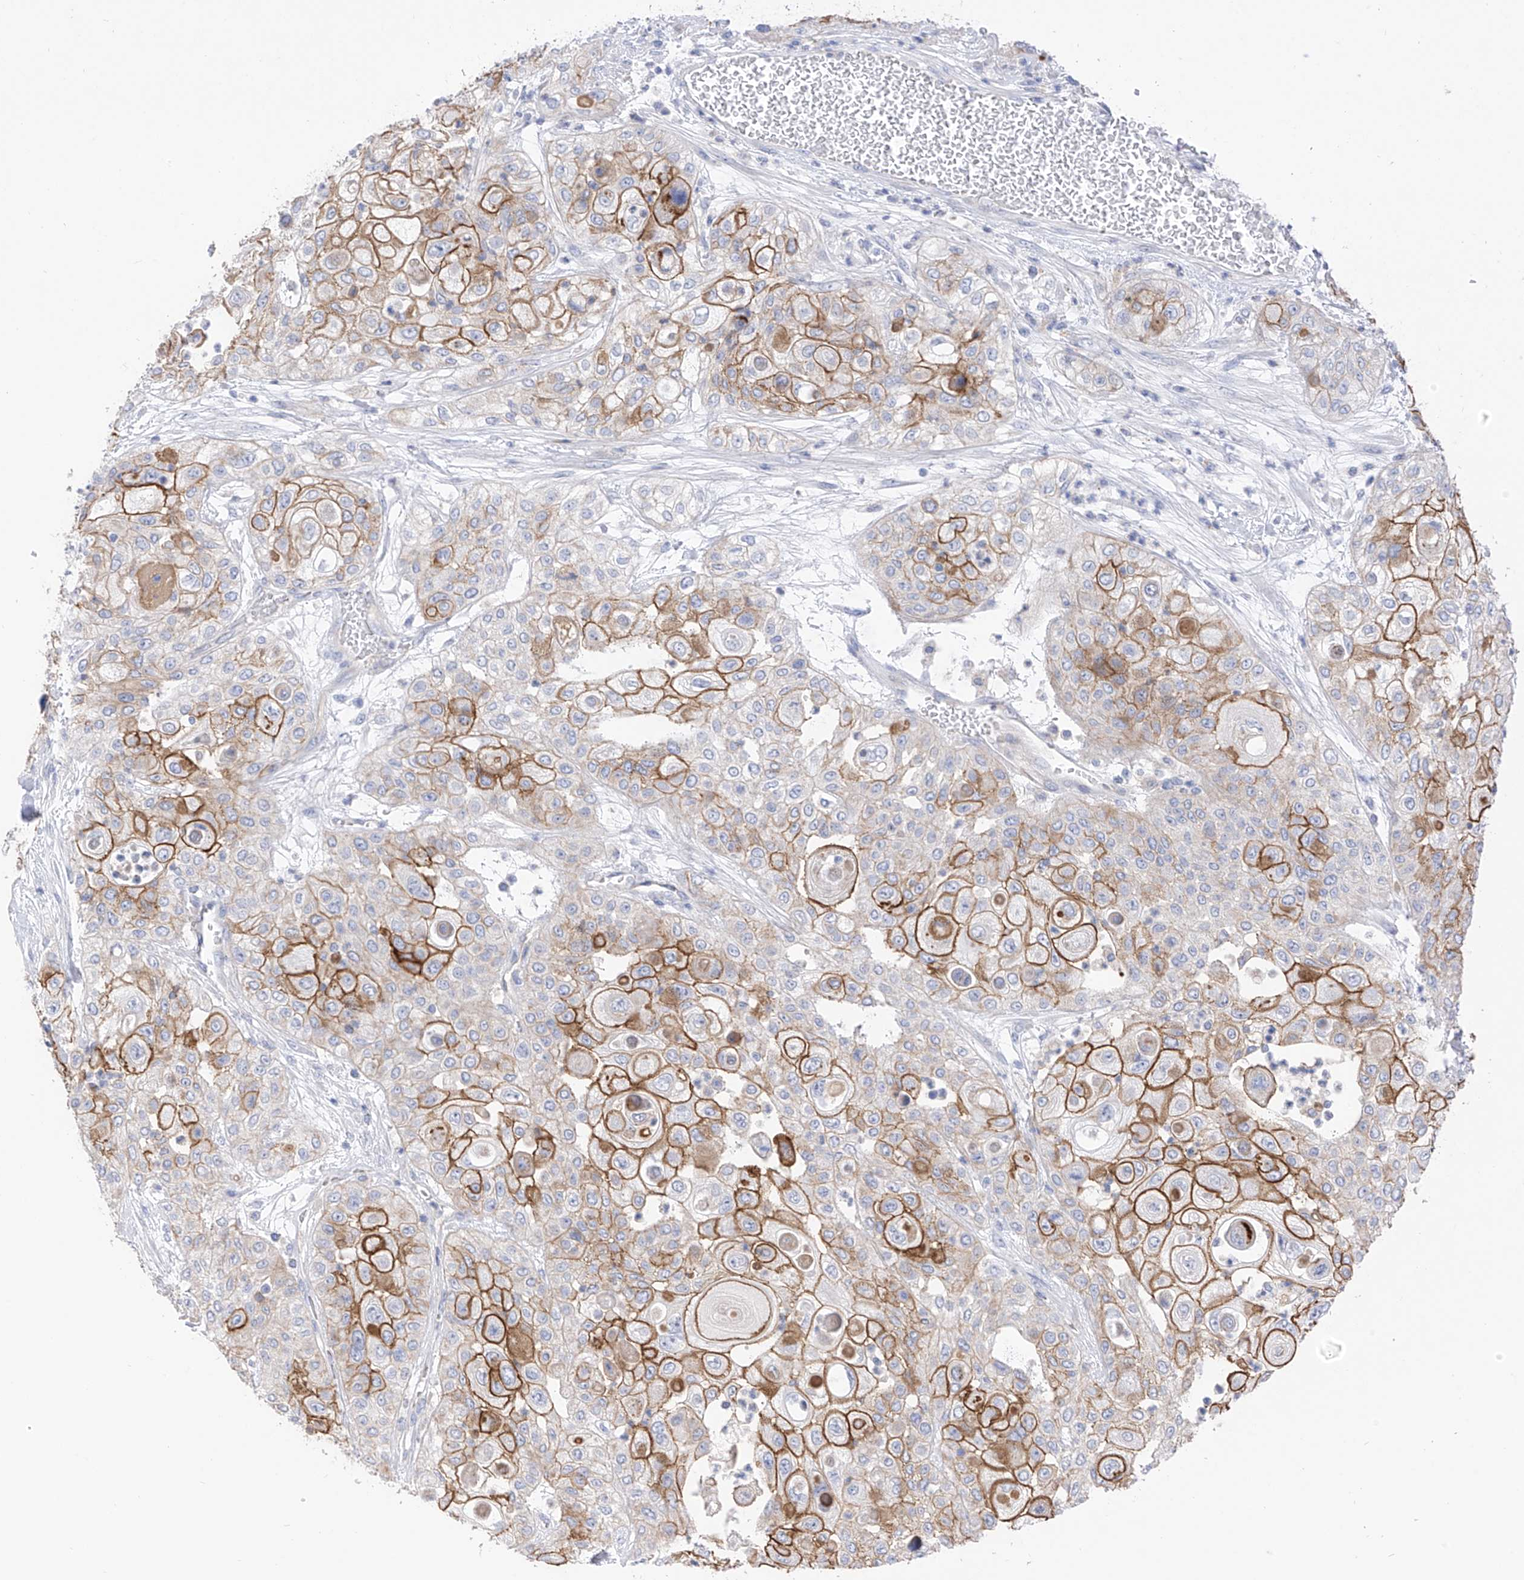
{"staining": {"intensity": "moderate", "quantity": "25%-75%", "location": "cytoplasmic/membranous"}, "tissue": "urothelial cancer", "cell_type": "Tumor cells", "image_type": "cancer", "snomed": [{"axis": "morphology", "description": "Urothelial carcinoma, High grade"}, {"axis": "topography", "description": "Urinary bladder"}], "caption": "Immunohistochemistry (IHC) (DAB) staining of urothelial cancer exhibits moderate cytoplasmic/membranous protein expression in approximately 25%-75% of tumor cells.", "gene": "ITGA9", "patient": {"sex": "female", "age": 79}}